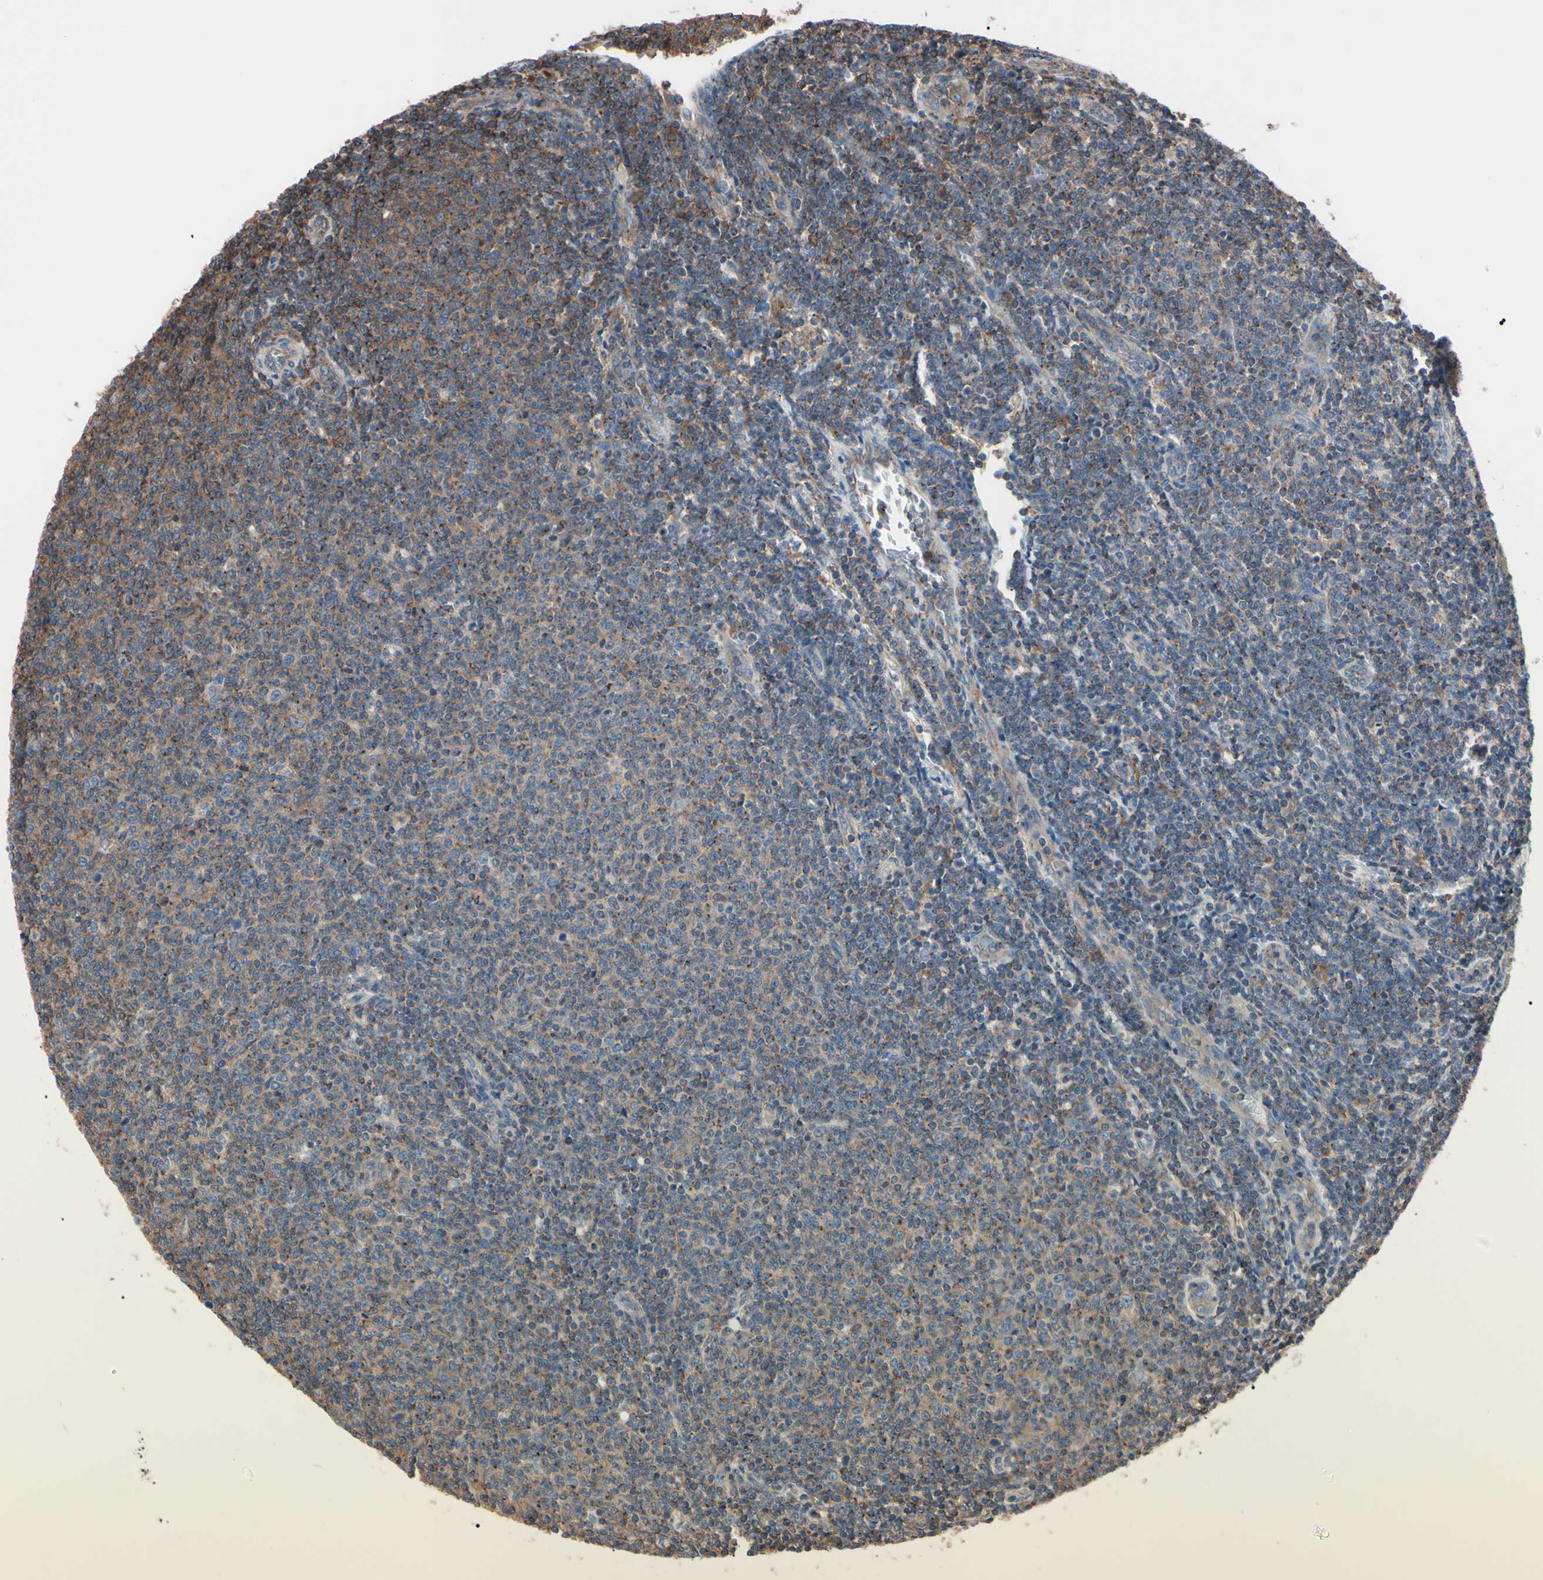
{"staining": {"intensity": "weak", "quantity": ">75%", "location": "cytoplasmic/membranous"}, "tissue": "lymphoma", "cell_type": "Tumor cells", "image_type": "cancer", "snomed": [{"axis": "morphology", "description": "Malignant lymphoma, non-Hodgkin's type, Low grade"}, {"axis": "topography", "description": "Lymph node"}], "caption": "Brown immunohistochemical staining in human lymphoma shows weak cytoplasmic/membranous staining in about >75% of tumor cells.", "gene": "PRKACA", "patient": {"sex": "male", "age": 66}}